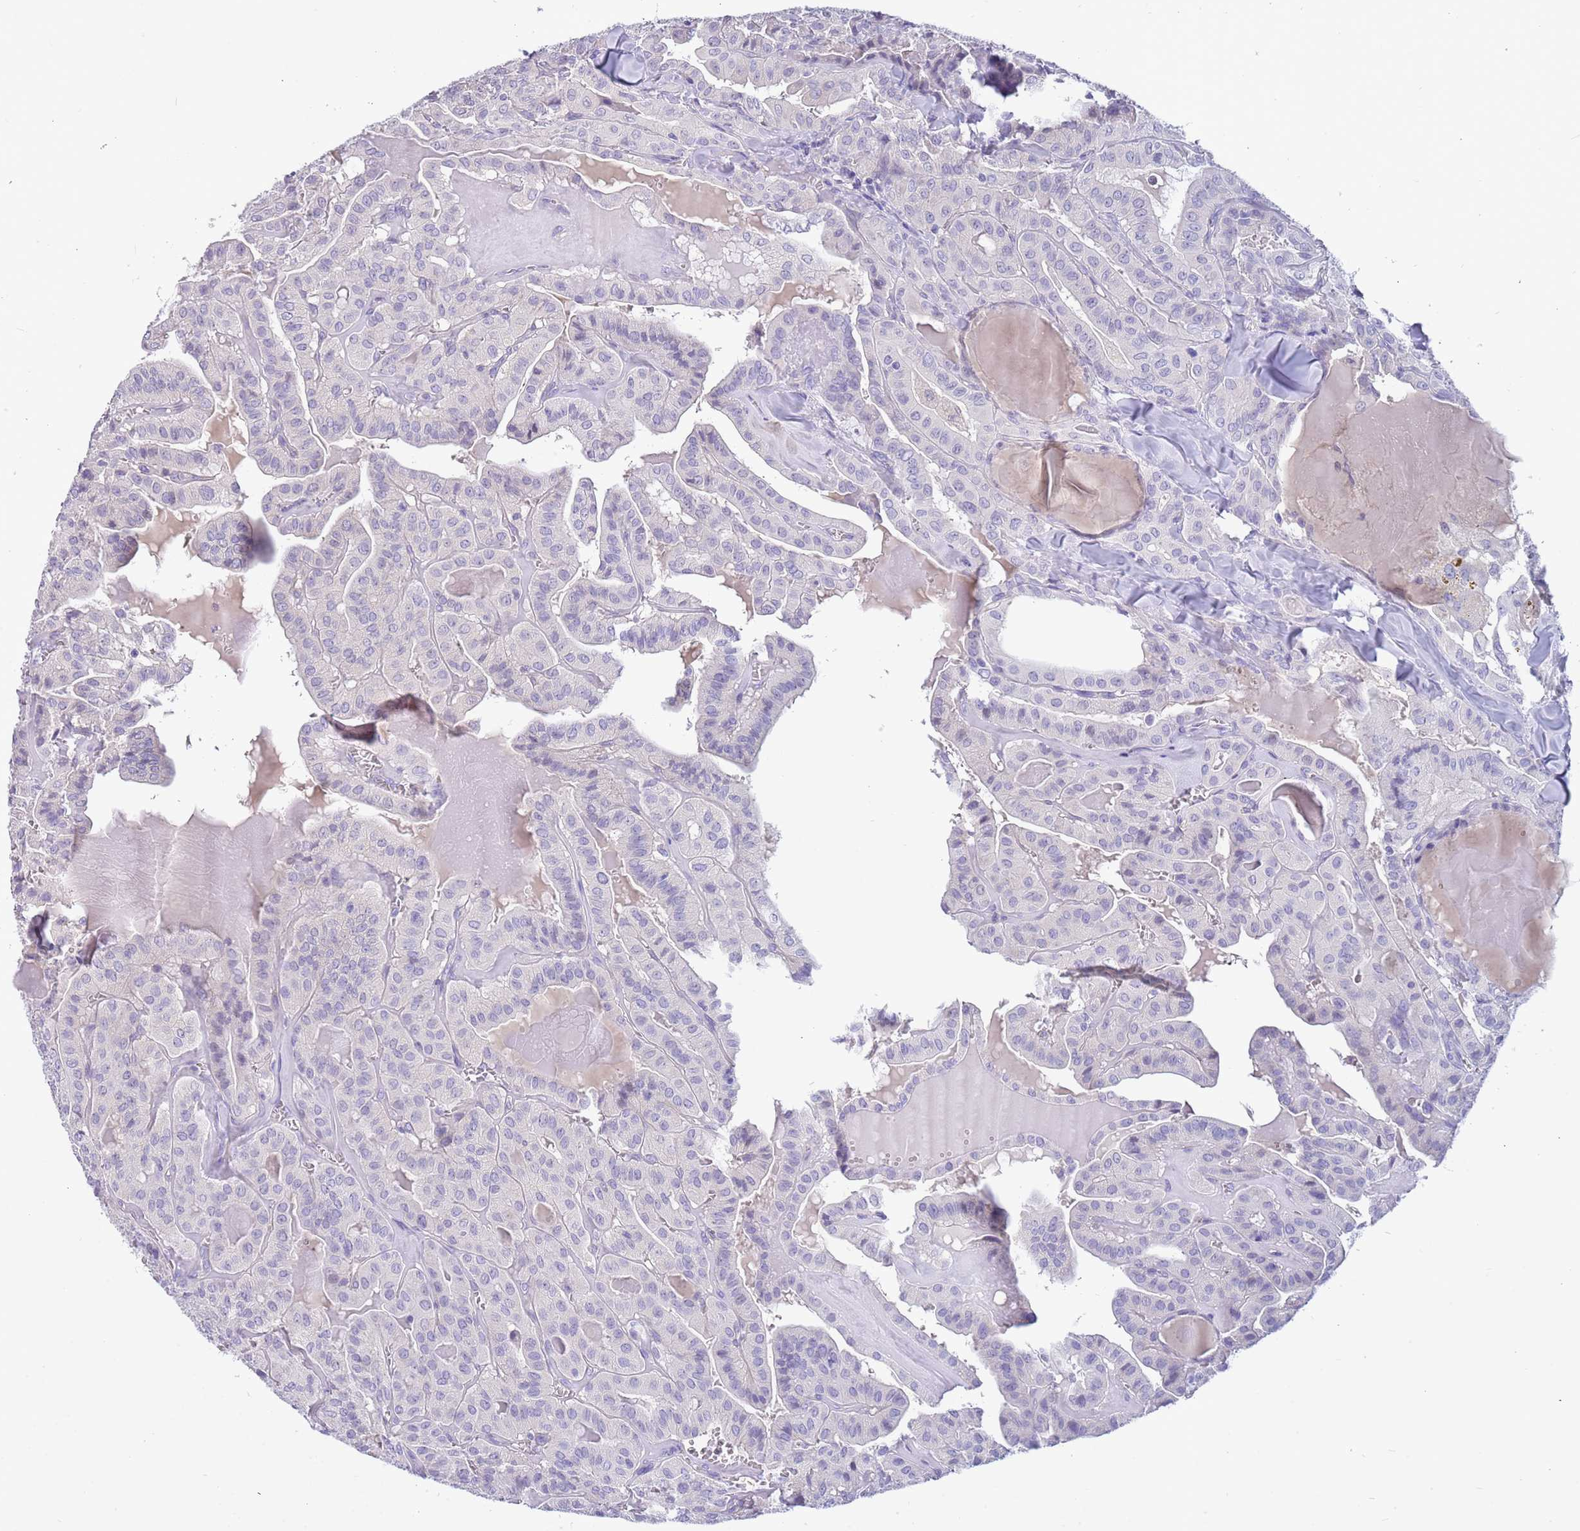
{"staining": {"intensity": "negative", "quantity": "none", "location": "none"}, "tissue": "thyroid cancer", "cell_type": "Tumor cells", "image_type": "cancer", "snomed": [{"axis": "morphology", "description": "Papillary adenocarcinoma, NOS"}, {"axis": "topography", "description": "Thyroid gland"}], "caption": "A high-resolution image shows immunohistochemistry staining of thyroid cancer, which displays no significant staining in tumor cells.", "gene": "CABYR", "patient": {"sex": "male", "age": 52}}